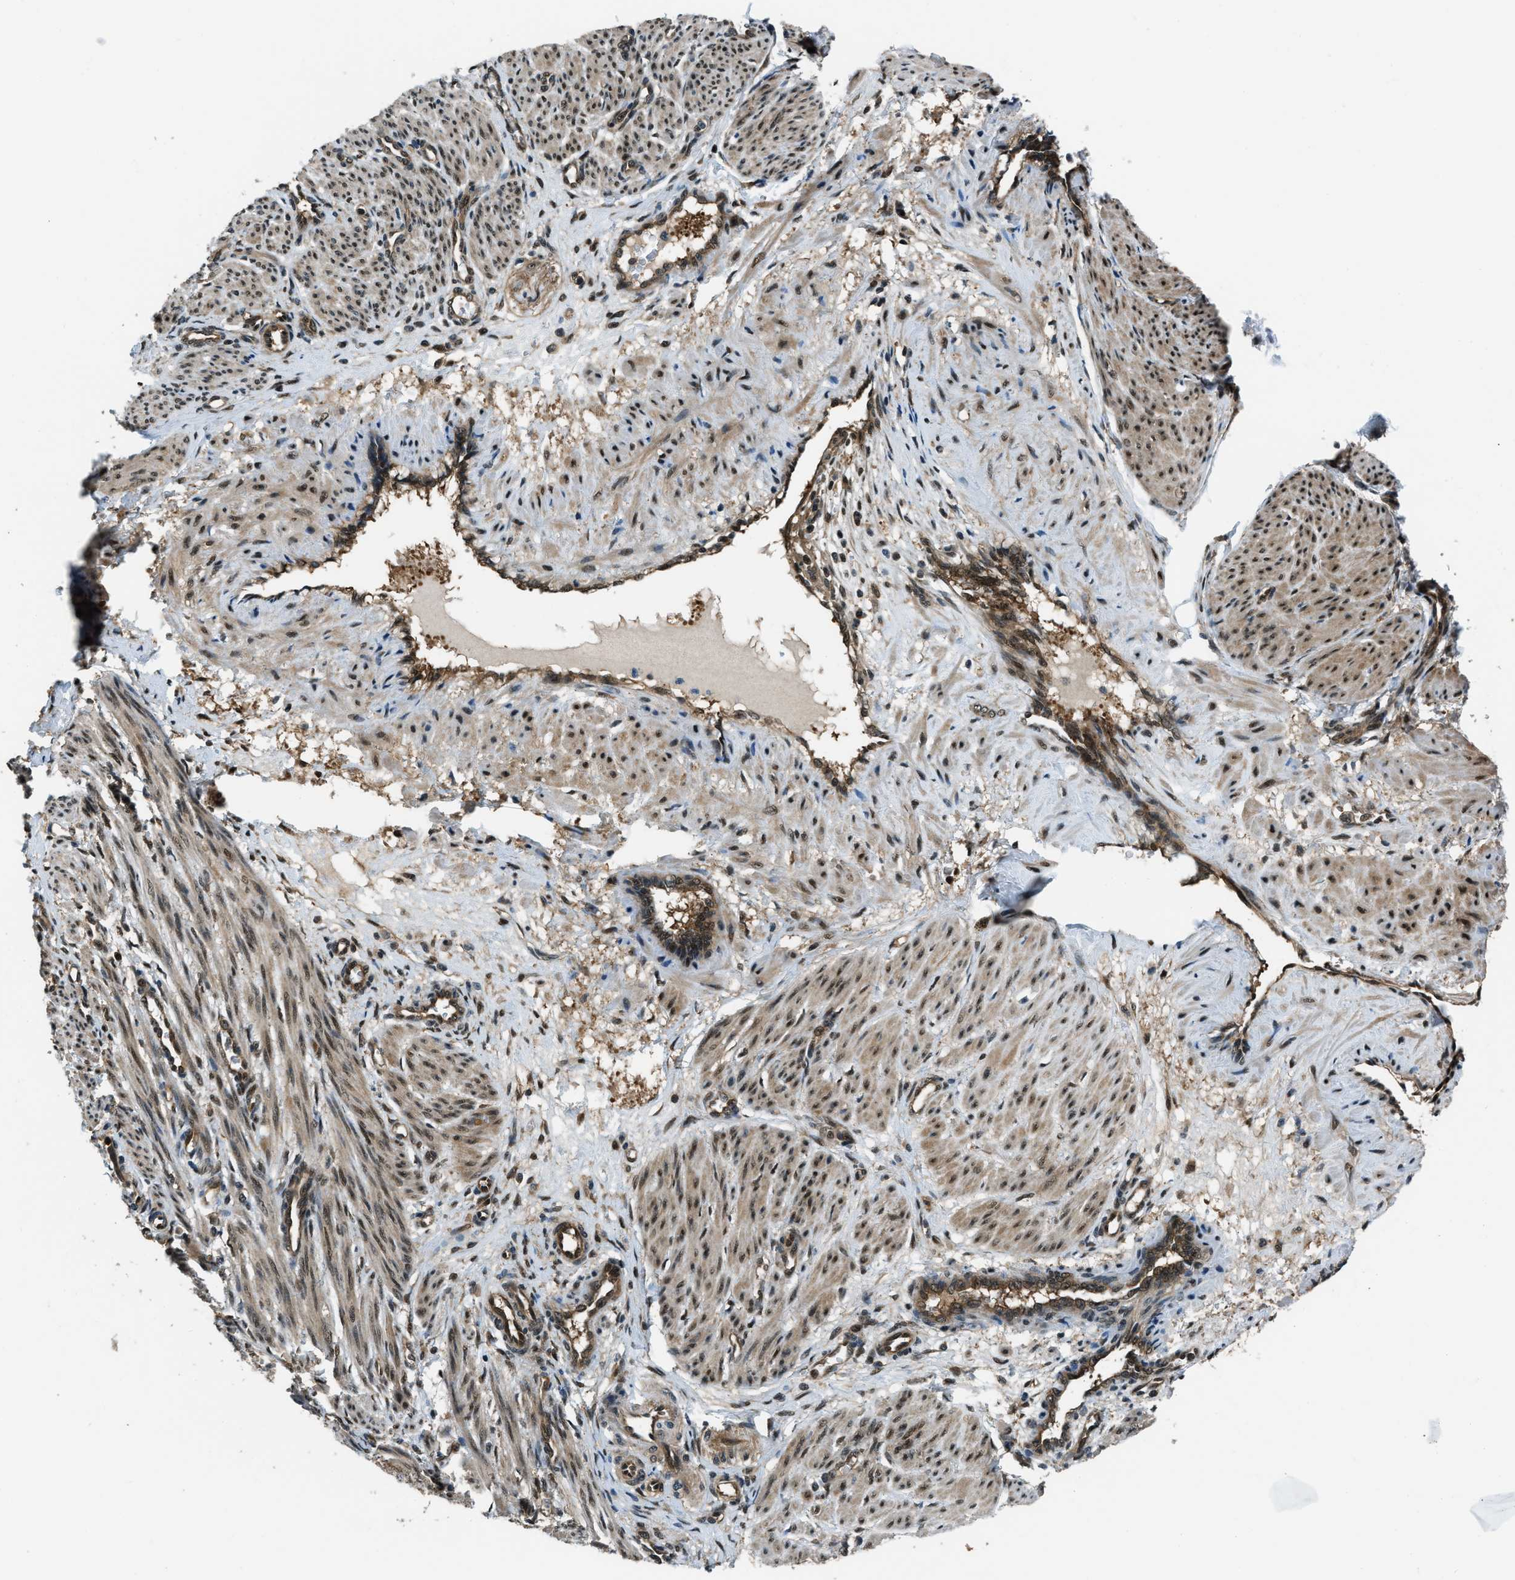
{"staining": {"intensity": "moderate", "quantity": ">75%", "location": "cytoplasmic/membranous,nuclear"}, "tissue": "smooth muscle", "cell_type": "Smooth muscle cells", "image_type": "normal", "snomed": [{"axis": "morphology", "description": "Normal tissue, NOS"}, {"axis": "topography", "description": "Endometrium"}], "caption": "Protein staining of unremarkable smooth muscle shows moderate cytoplasmic/membranous,nuclear positivity in approximately >75% of smooth muscle cells. Immunohistochemistry stains the protein of interest in brown and the nuclei are stained blue.", "gene": "NUDCD3", "patient": {"sex": "female", "age": 33}}